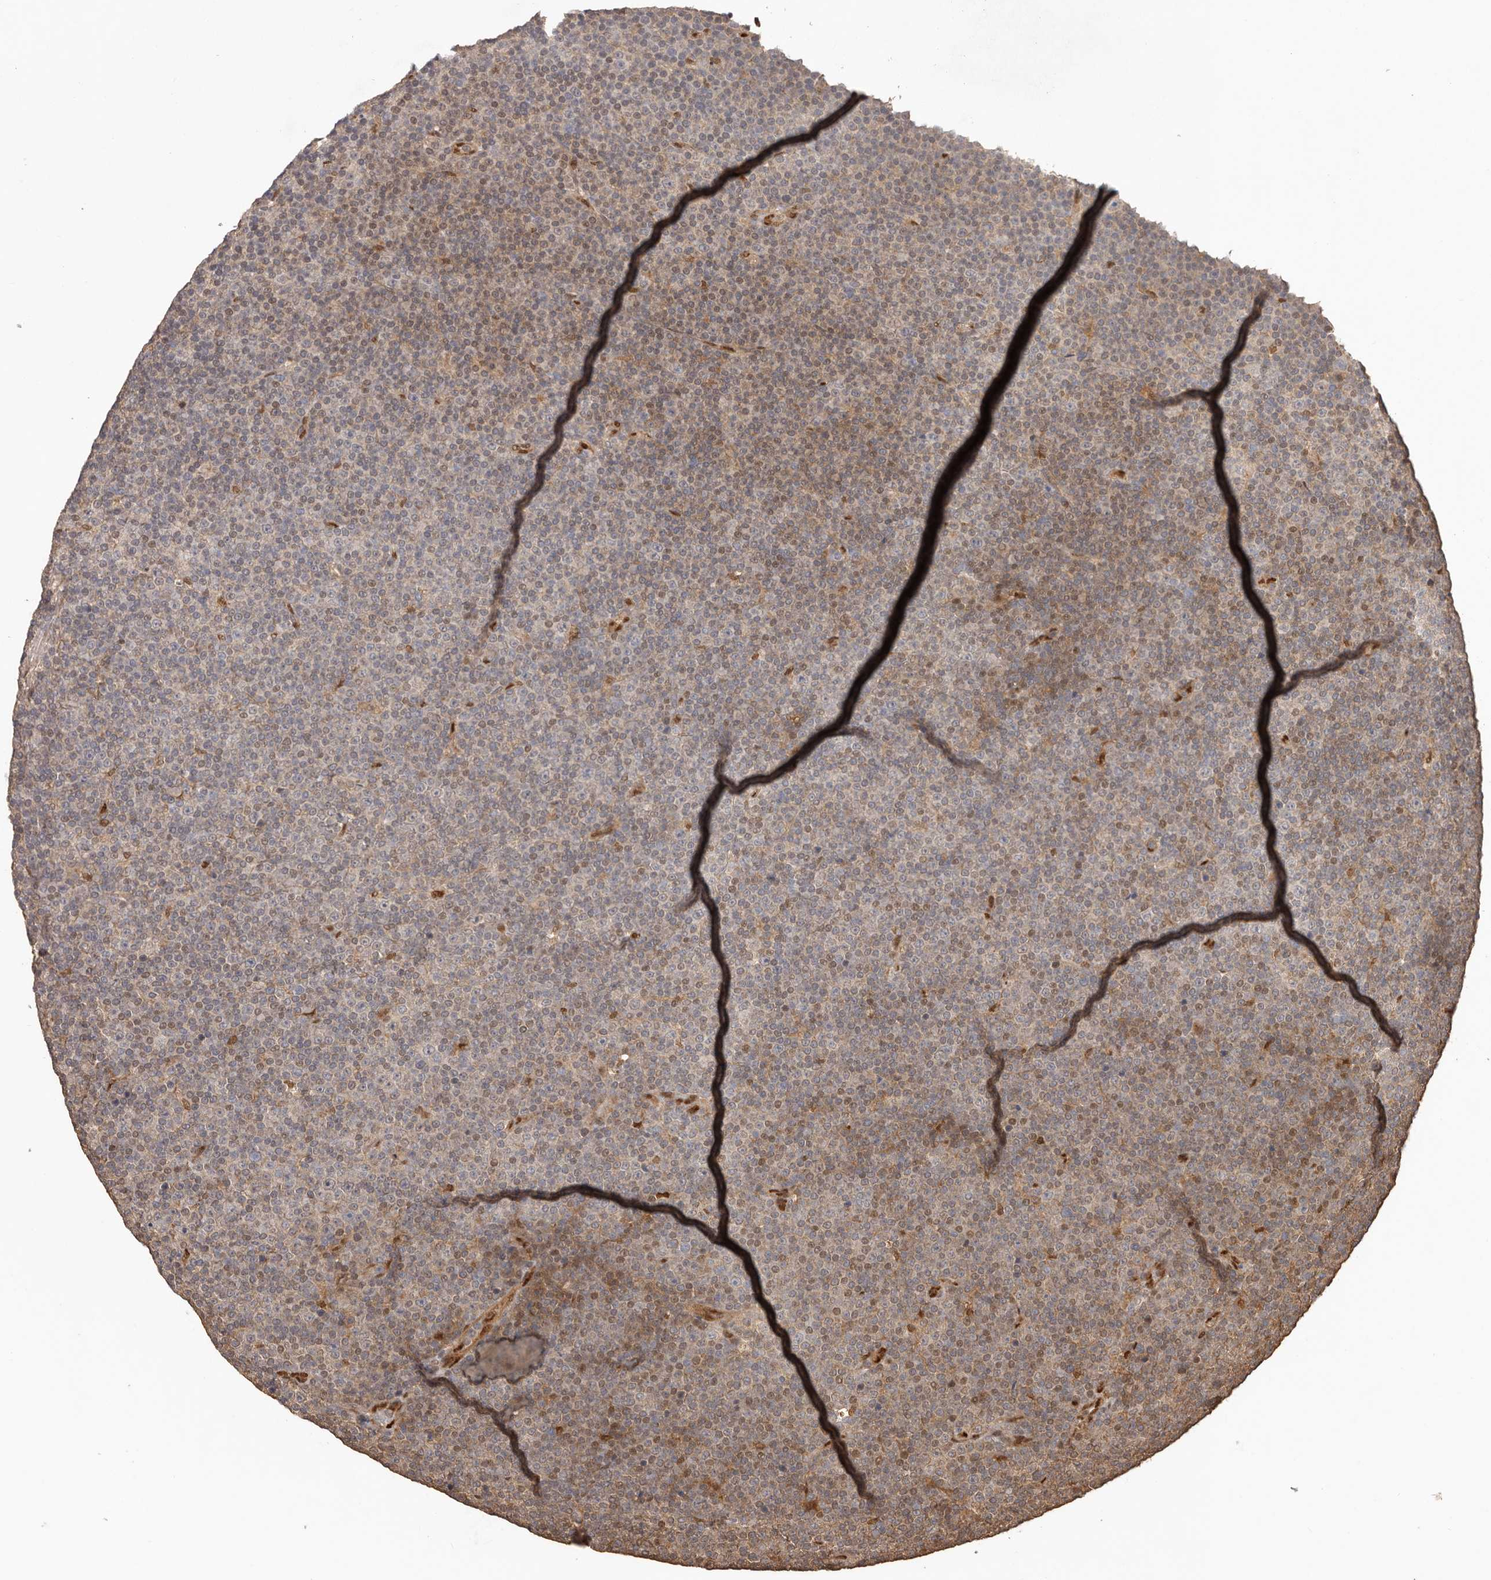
{"staining": {"intensity": "negative", "quantity": "none", "location": "none"}, "tissue": "lymphoma", "cell_type": "Tumor cells", "image_type": "cancer", "snomed": [{"axis": "morphology", "description": "Malignant lymphoma, non-Hodgkin's type, Low grade"}, {"axis": "topography", "description": "Lymph node"}], "caption": "Photomicrograph shows no significant protein staining in tumor cells of lymphoma.", "gene": "UBR2", "patient": {"sex": "female", "age": 67}}